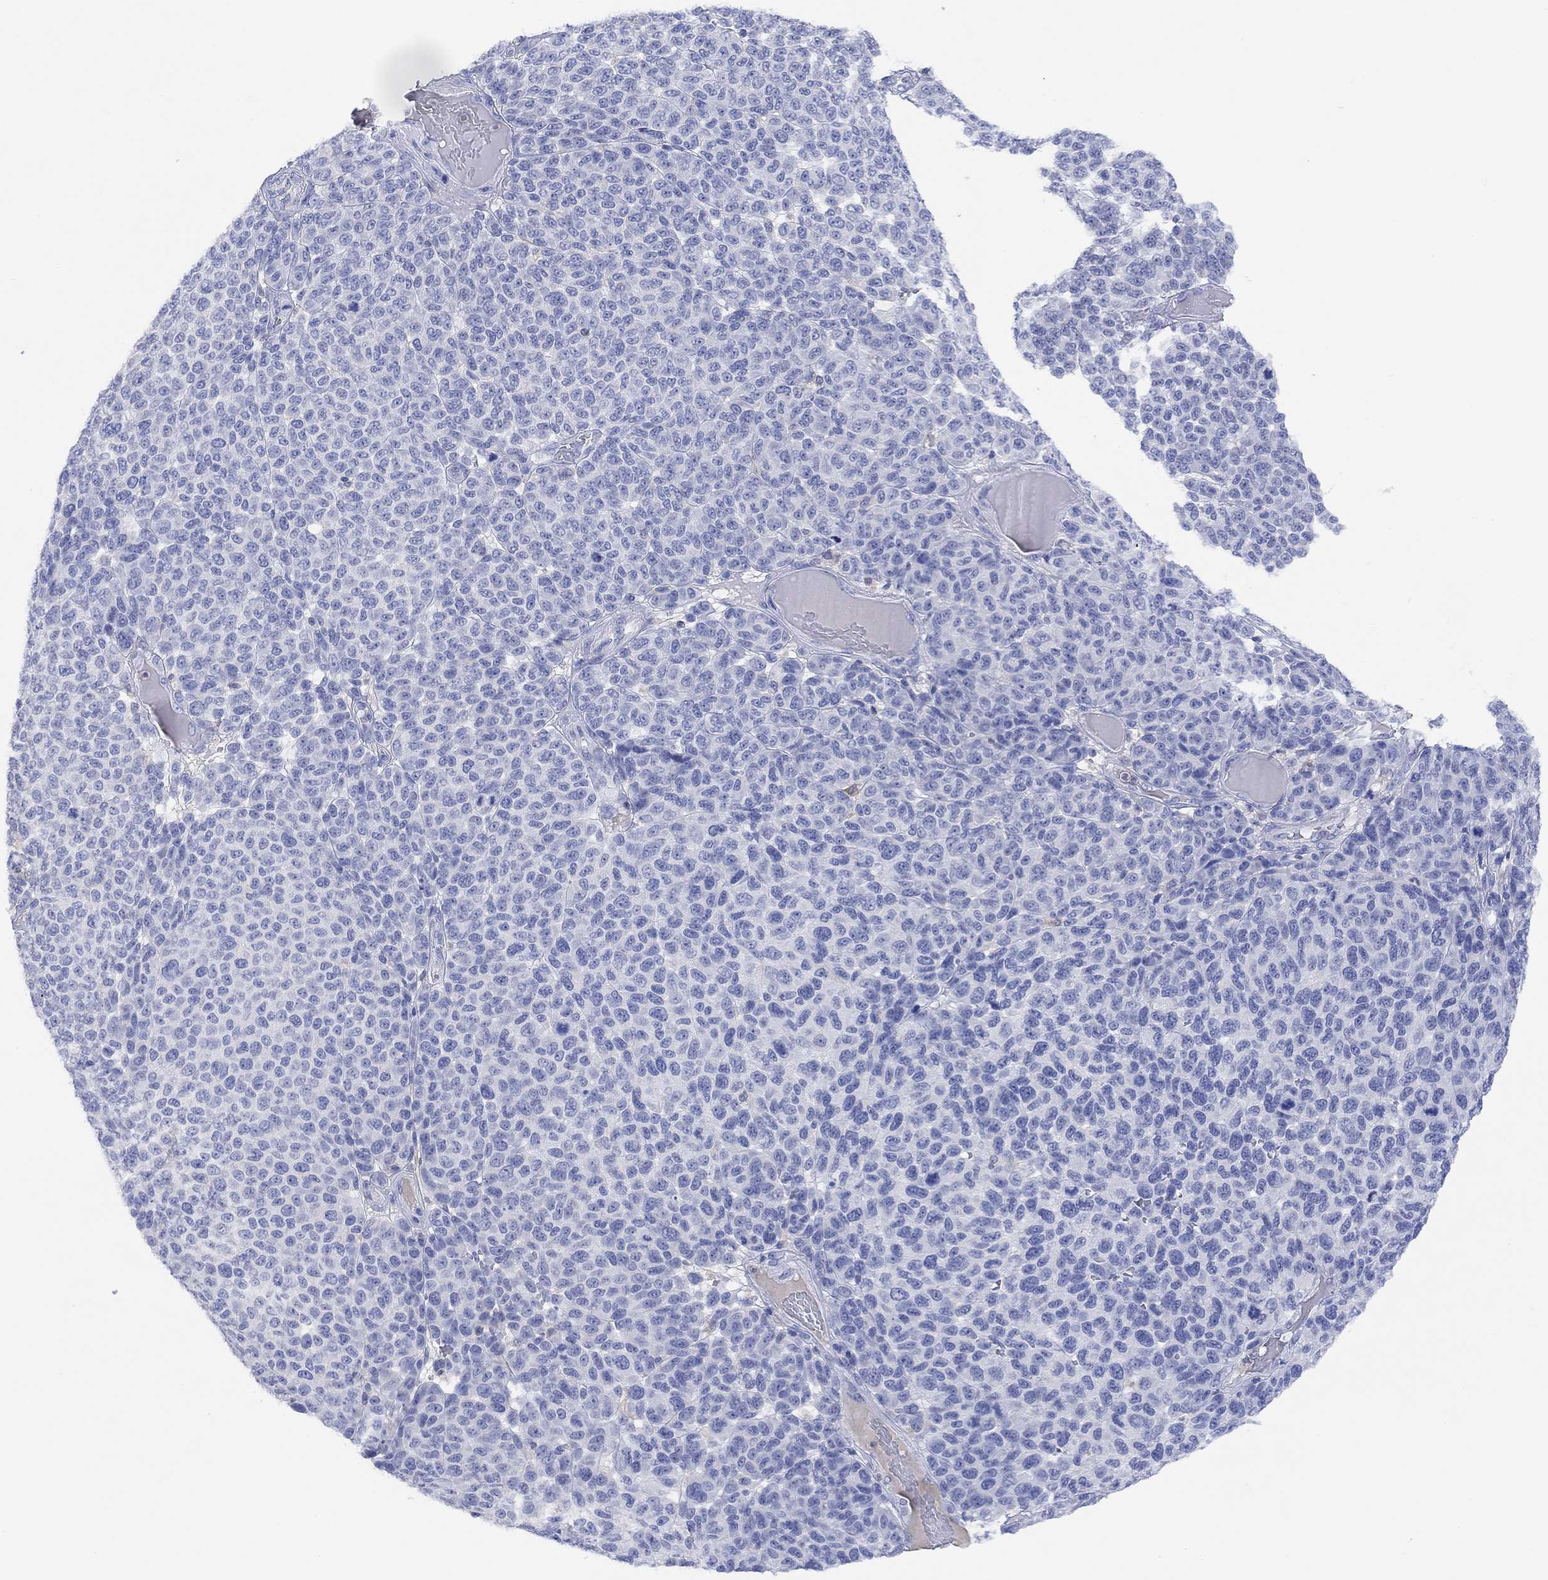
{"staining": {"intensity": "negative", "quantity": "none", "location": "none"}, "tissue": "melanoma", "cell_type": "Tumor cells", "image_type": "cancer", "snomed": [{"axis": "morphology", "description": "Malignant melanoma, NOS"}, {"axis": "topography", "description": "Skin"}], "caption": "Immunohistochemical staining of human melanoma displays no significant expression in tumor cells.", "gene": "GCM1", "patient": {"sex": "male", "age": 59}}